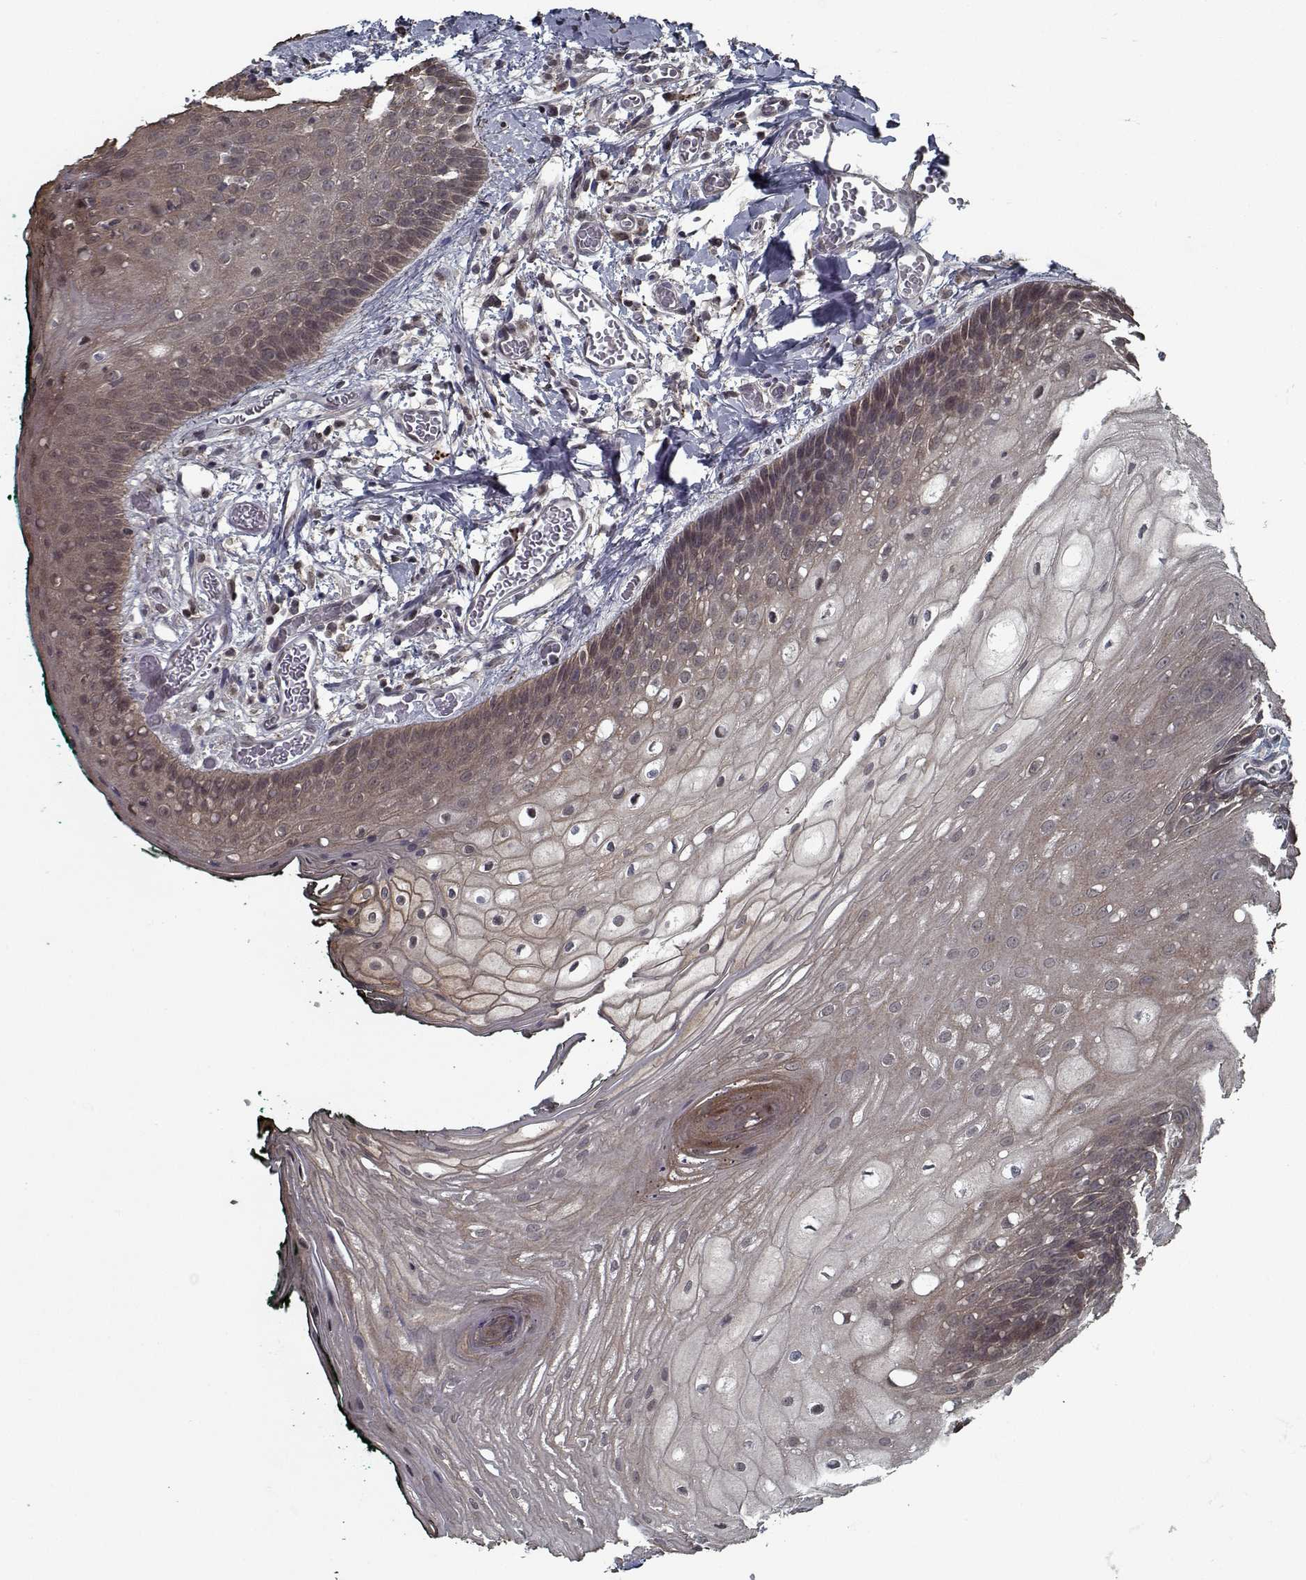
{"staining": {"intensity": "moderate", "quantity": "<25%", "location": "cytoplasmic/membranous"}, "tissue": "oral mucosa", "cell_type": "Squamous epithelial cells", "image_type": "normal", "snomed": [{"axis": "morphology", "description": "Normal tissue, NOS"}, {"axis": "topography", "description": "Oral tissue"}, {"axis": "topography", "description": "Head-Neck"}], "caption": "A low amount of moderate cytoplasmic/membranous positivity is present in about <25% of squamous epithelial cells in unremarkable oral mucosa. (IHC, brightfield microscopy, high magnification).", "gene": "NLK", "patient": {"sex": "female", "age": 68}}